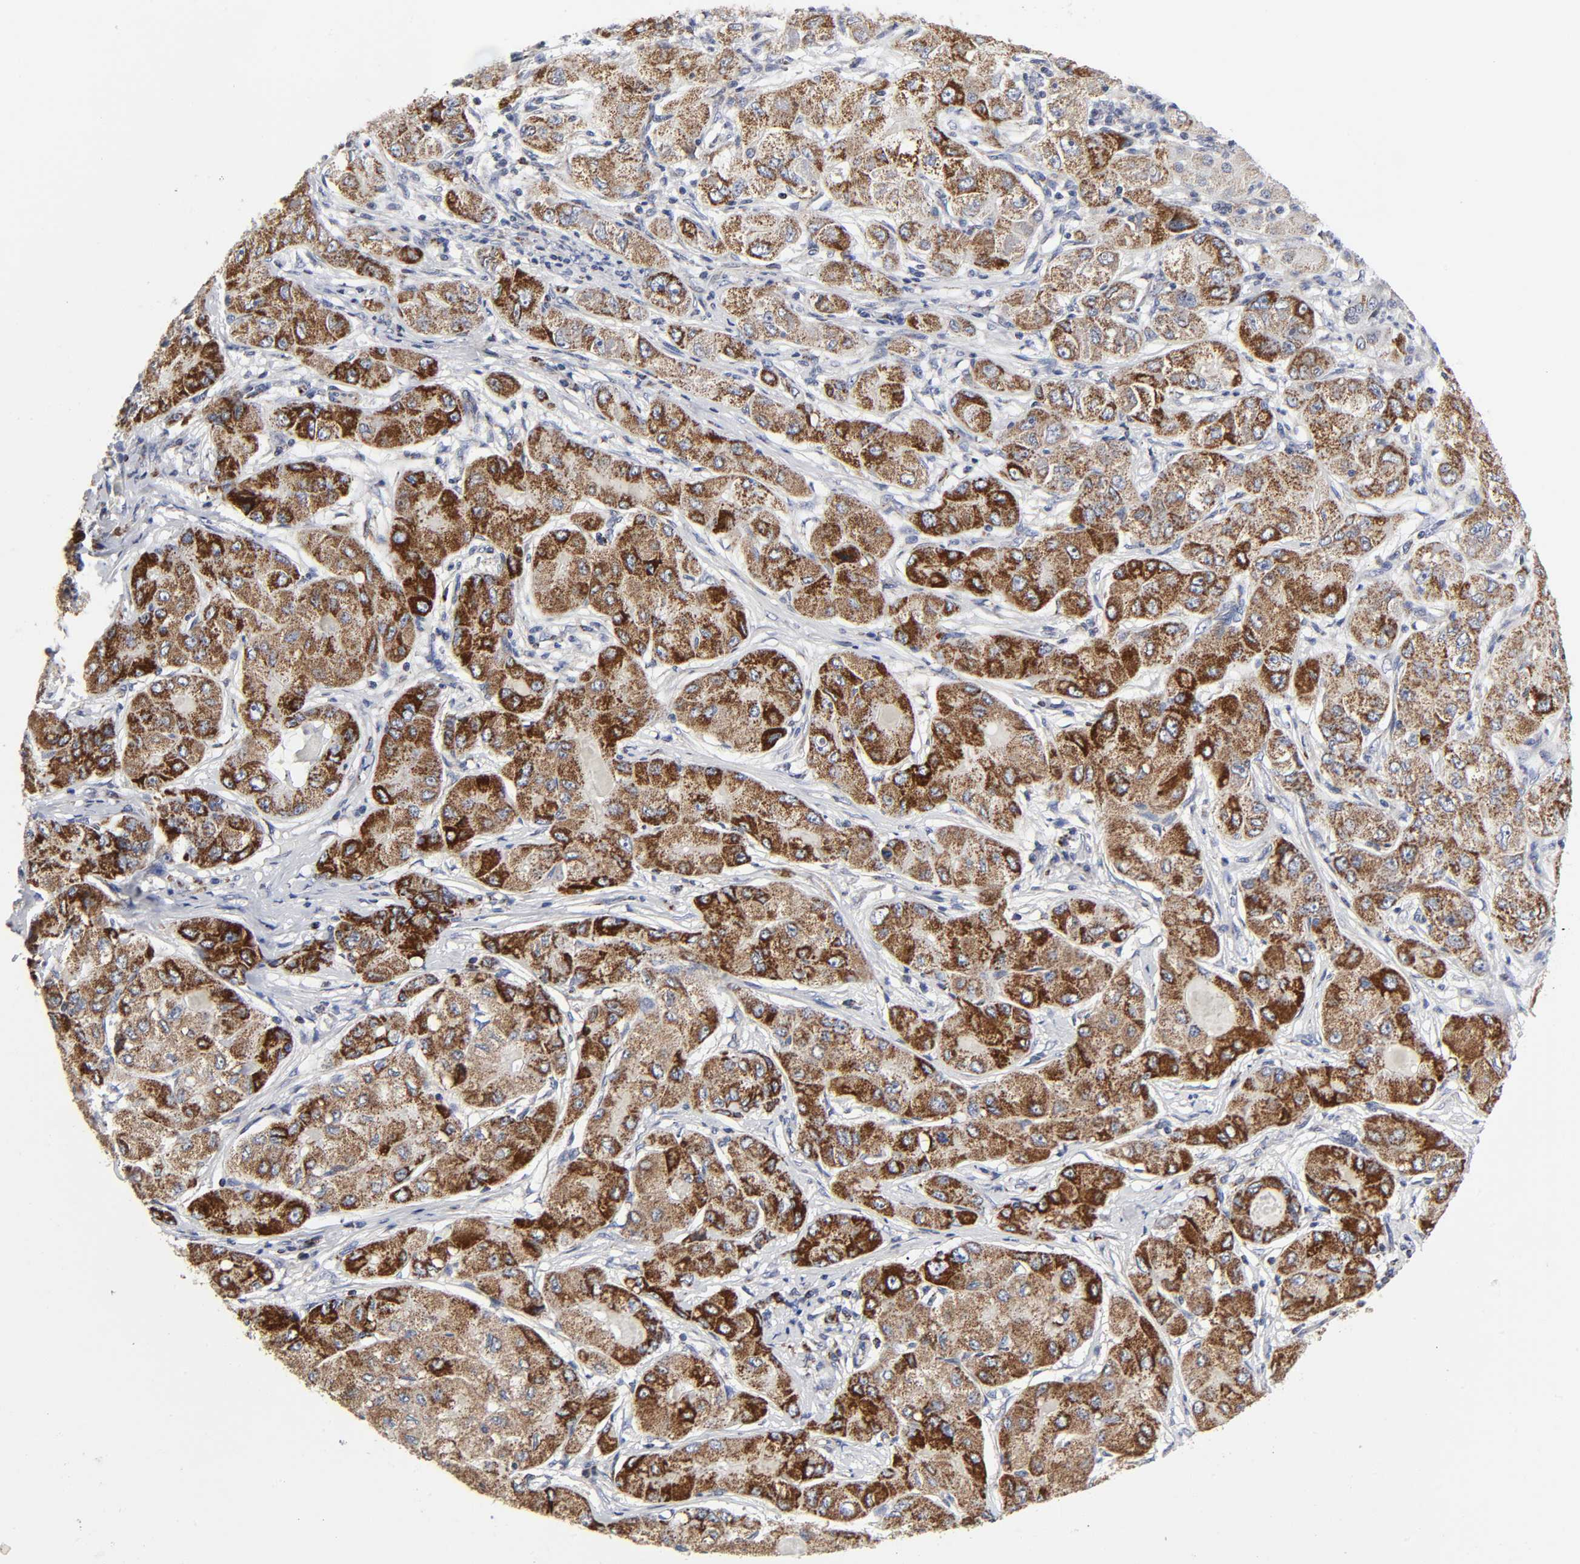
{"staining": {"intensity": "strong", "quantity": ">75%", "location": "cytoplasmic/membranous"}, "tissue": "liver cancer", "cell_type": "Tumor cells", "image_type": "cancer", "snomed": [{"axis": "morphology", "description": "Carcinoma, Hepatocellular, NOS"}, {"axis": "topography", "description": "Liver"}], "caption": "Immunohistochemical staining of human liver cancer exhibits high levels of strong cytoplasmic/membranous protein staining in about >75% of tumor cells. Nuclei are stained in blue.", "gene": "AOPEP", "patient": {"sex": "male", "age": 80}}